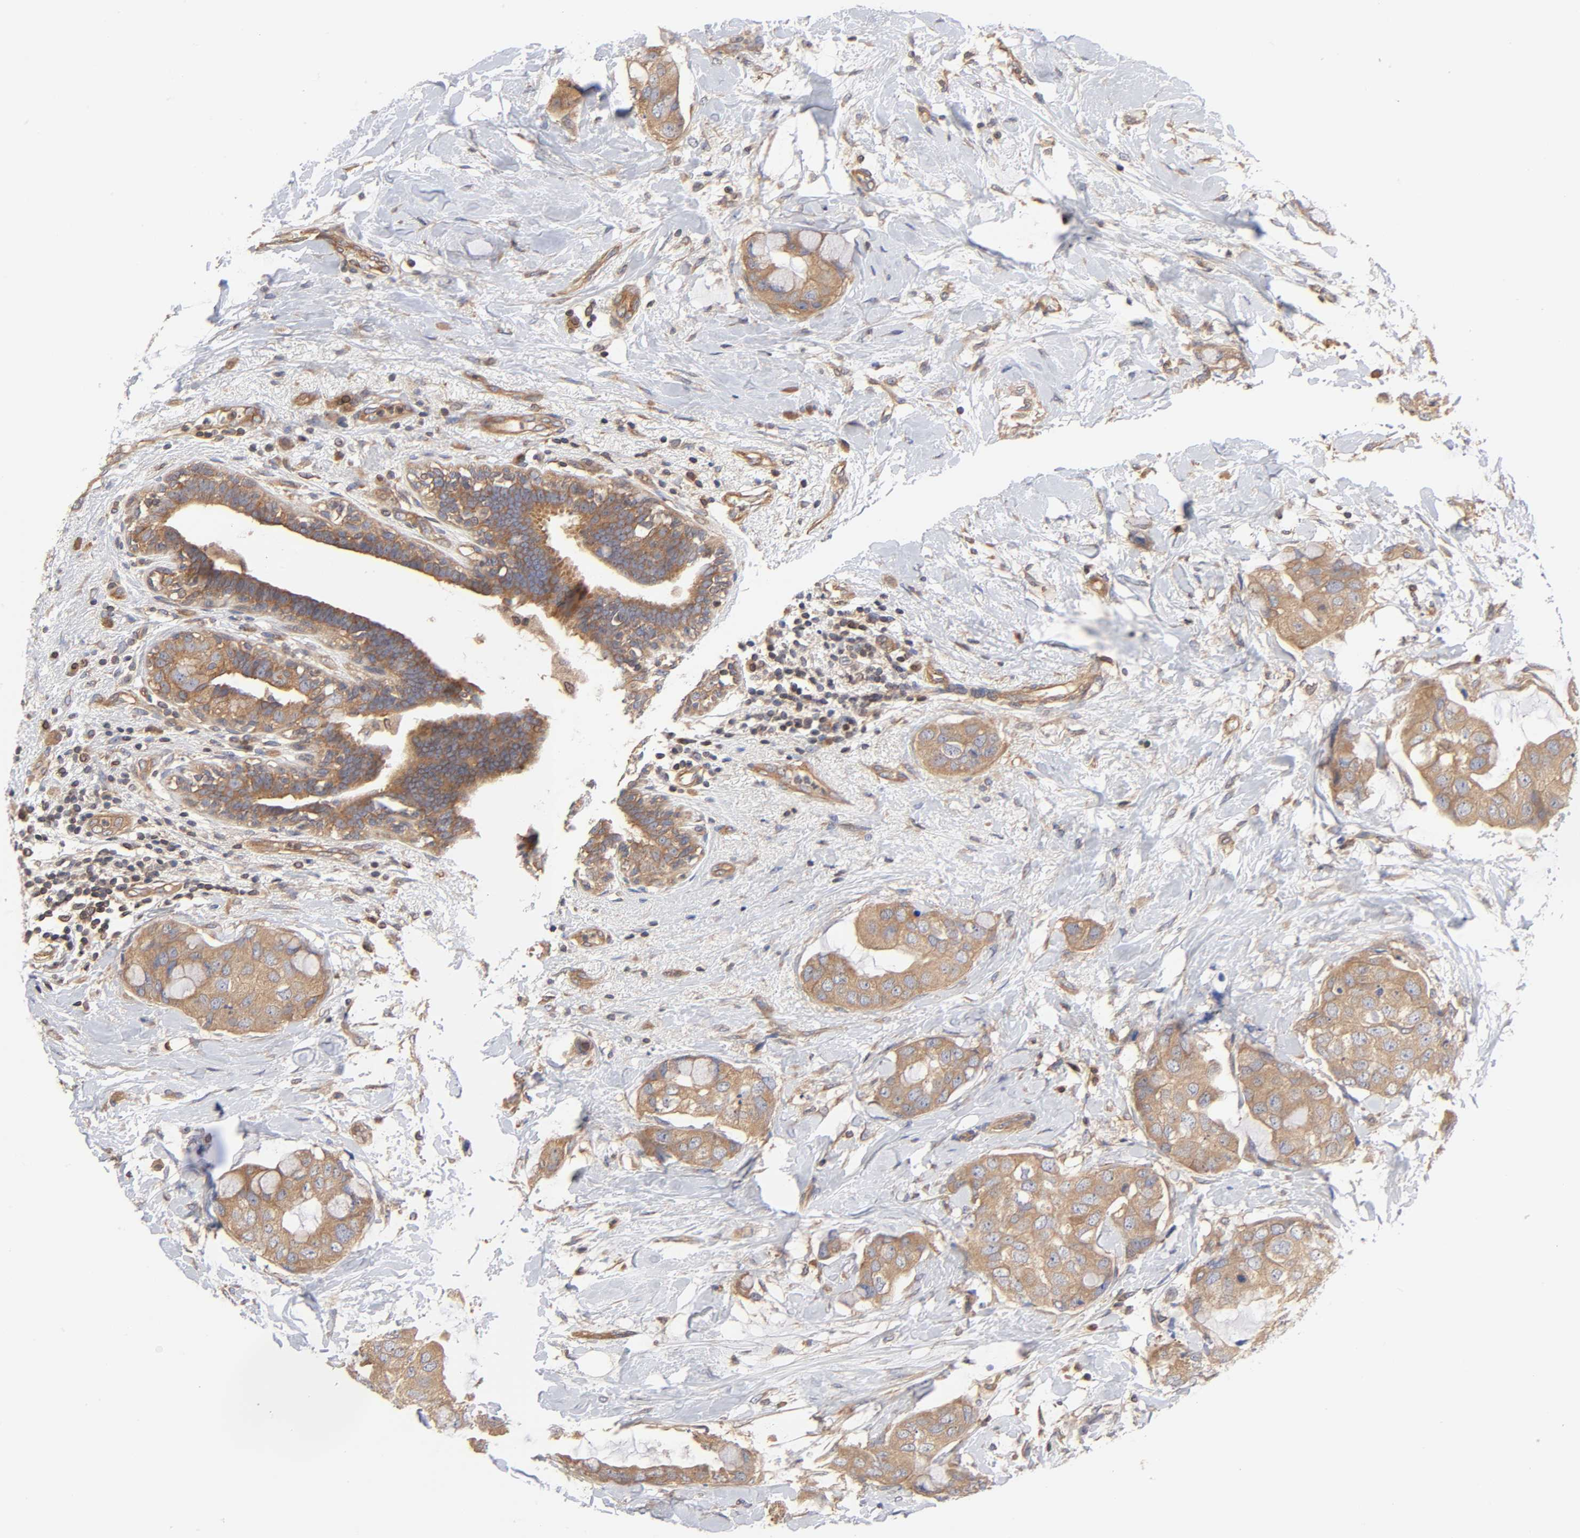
{"staining": {"intensity": "moderate", "quantity": ">75%", "location": "cytoplasmic/membranous"}, "tissue": "breast cancer", "cell_type": "Tumor cells", "image_type": "cancer", "snomed": [{"axis": "morphology", "description": "Duct carcinoma"}, {"axis": "topography", "description": "Breast"}], "caption": "Human infiltrating ductal carcinoma (breast) stained with a brown dye displays moderate cytoplasmic/membranous positive expression in approximately >75% of tumor cells.", "gene": "STRN3", "patient": {"sex": "female", "age": 40}}